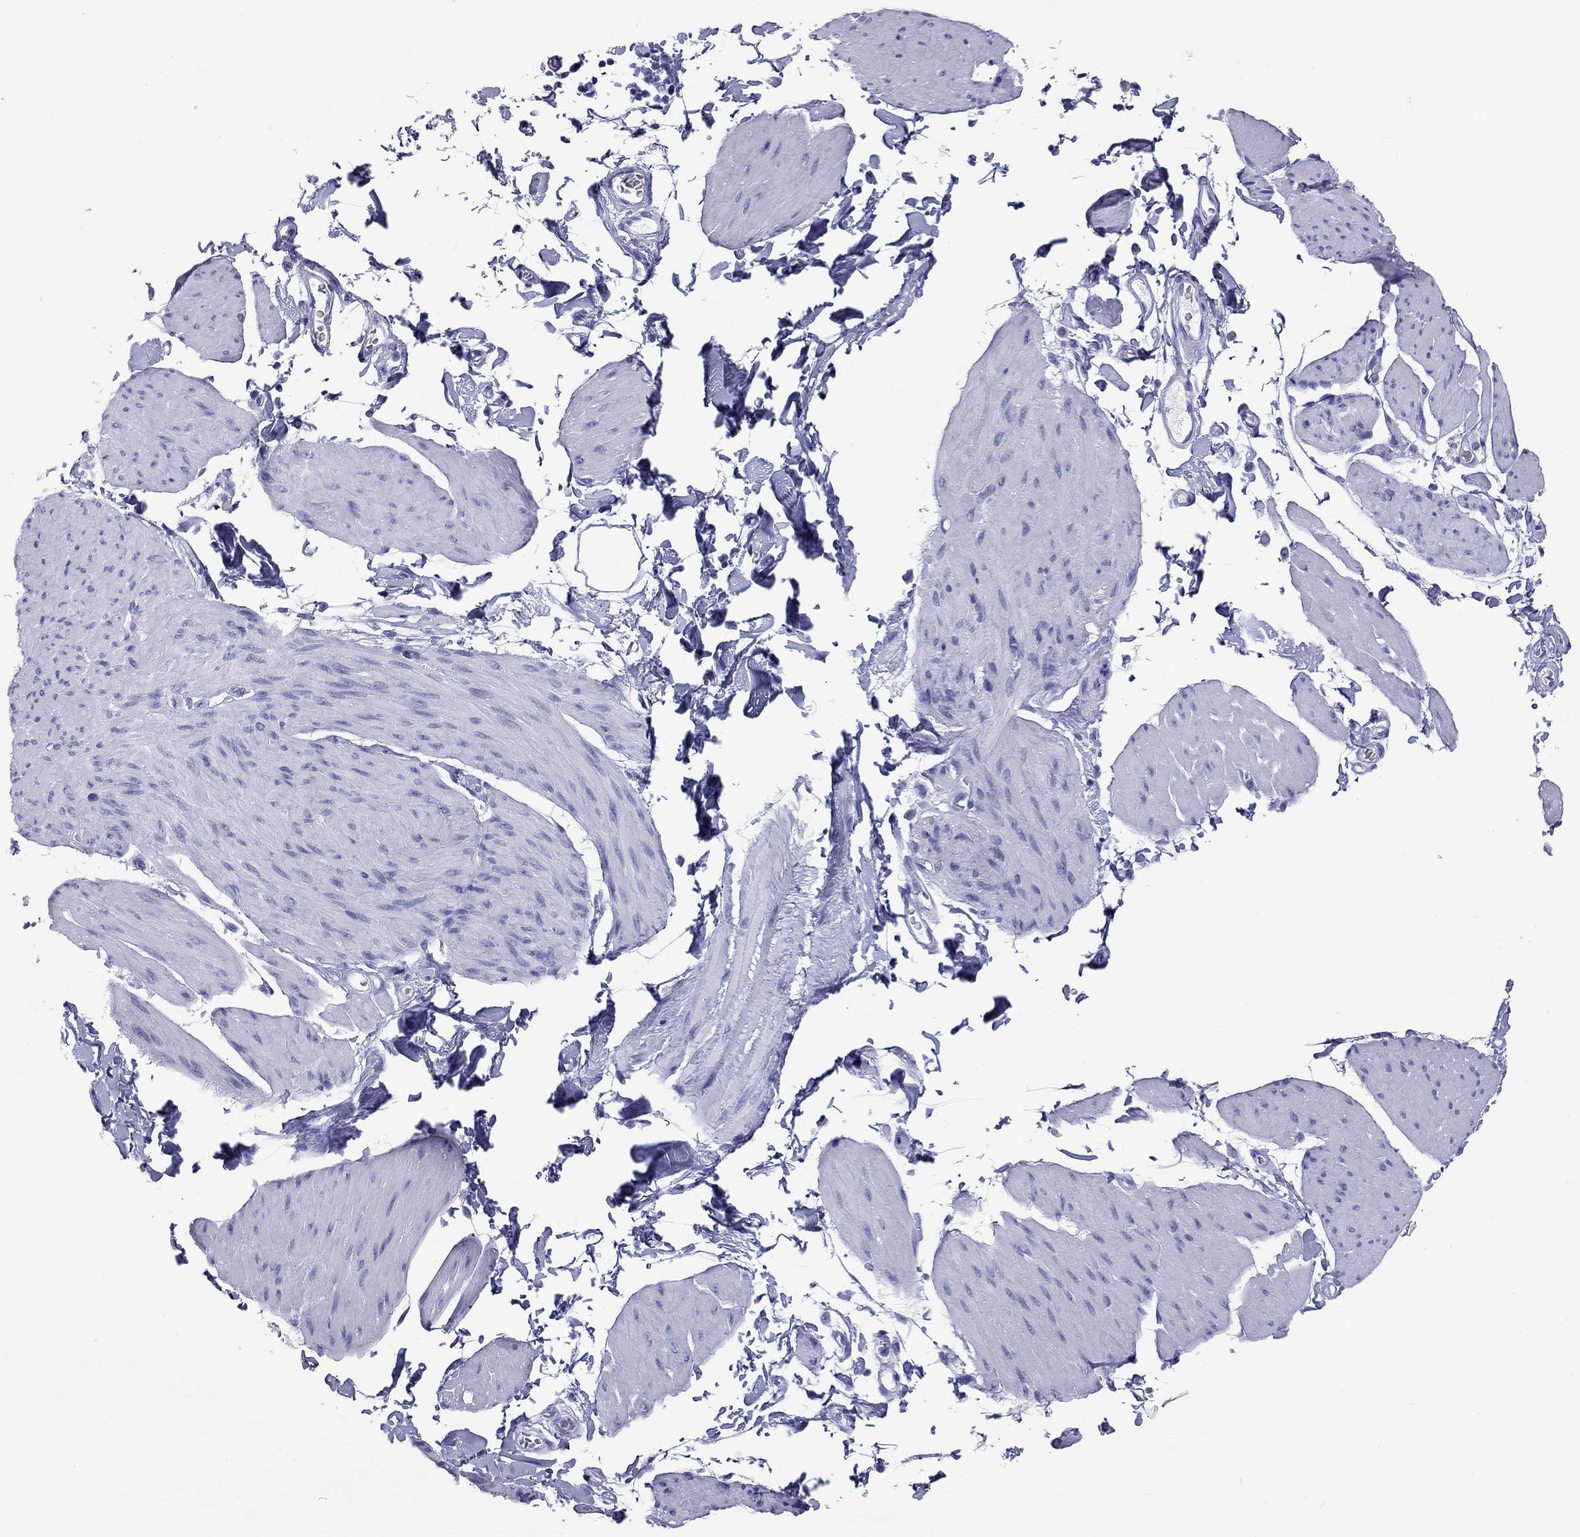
{"staining": {"intensity": "negative", "quantity": "none", "location": "none"}, "tissue": "smooth muscle", "cell_type": "Smooth muscle cells", "image_type": "normal", "snomed": [{"axis": "morphology", "description": "Normal tissue, NOS"}, {"axis": "topography", "description": "Adipose tissue"}, {"axis": "topography", "description": "Smooth muscle"}, {"axis": "topography", "description": "Peripheral nerve tissue"}], "caption": "Smooth muscle was stained to show a protein in brown. There is no significant positivity in smooth muscle cells. (DAB IHC visualized using brightfield microscopy, high magnification).", "gene": "DPY19L2", "patient": {"sex": "male", "age": 83}}